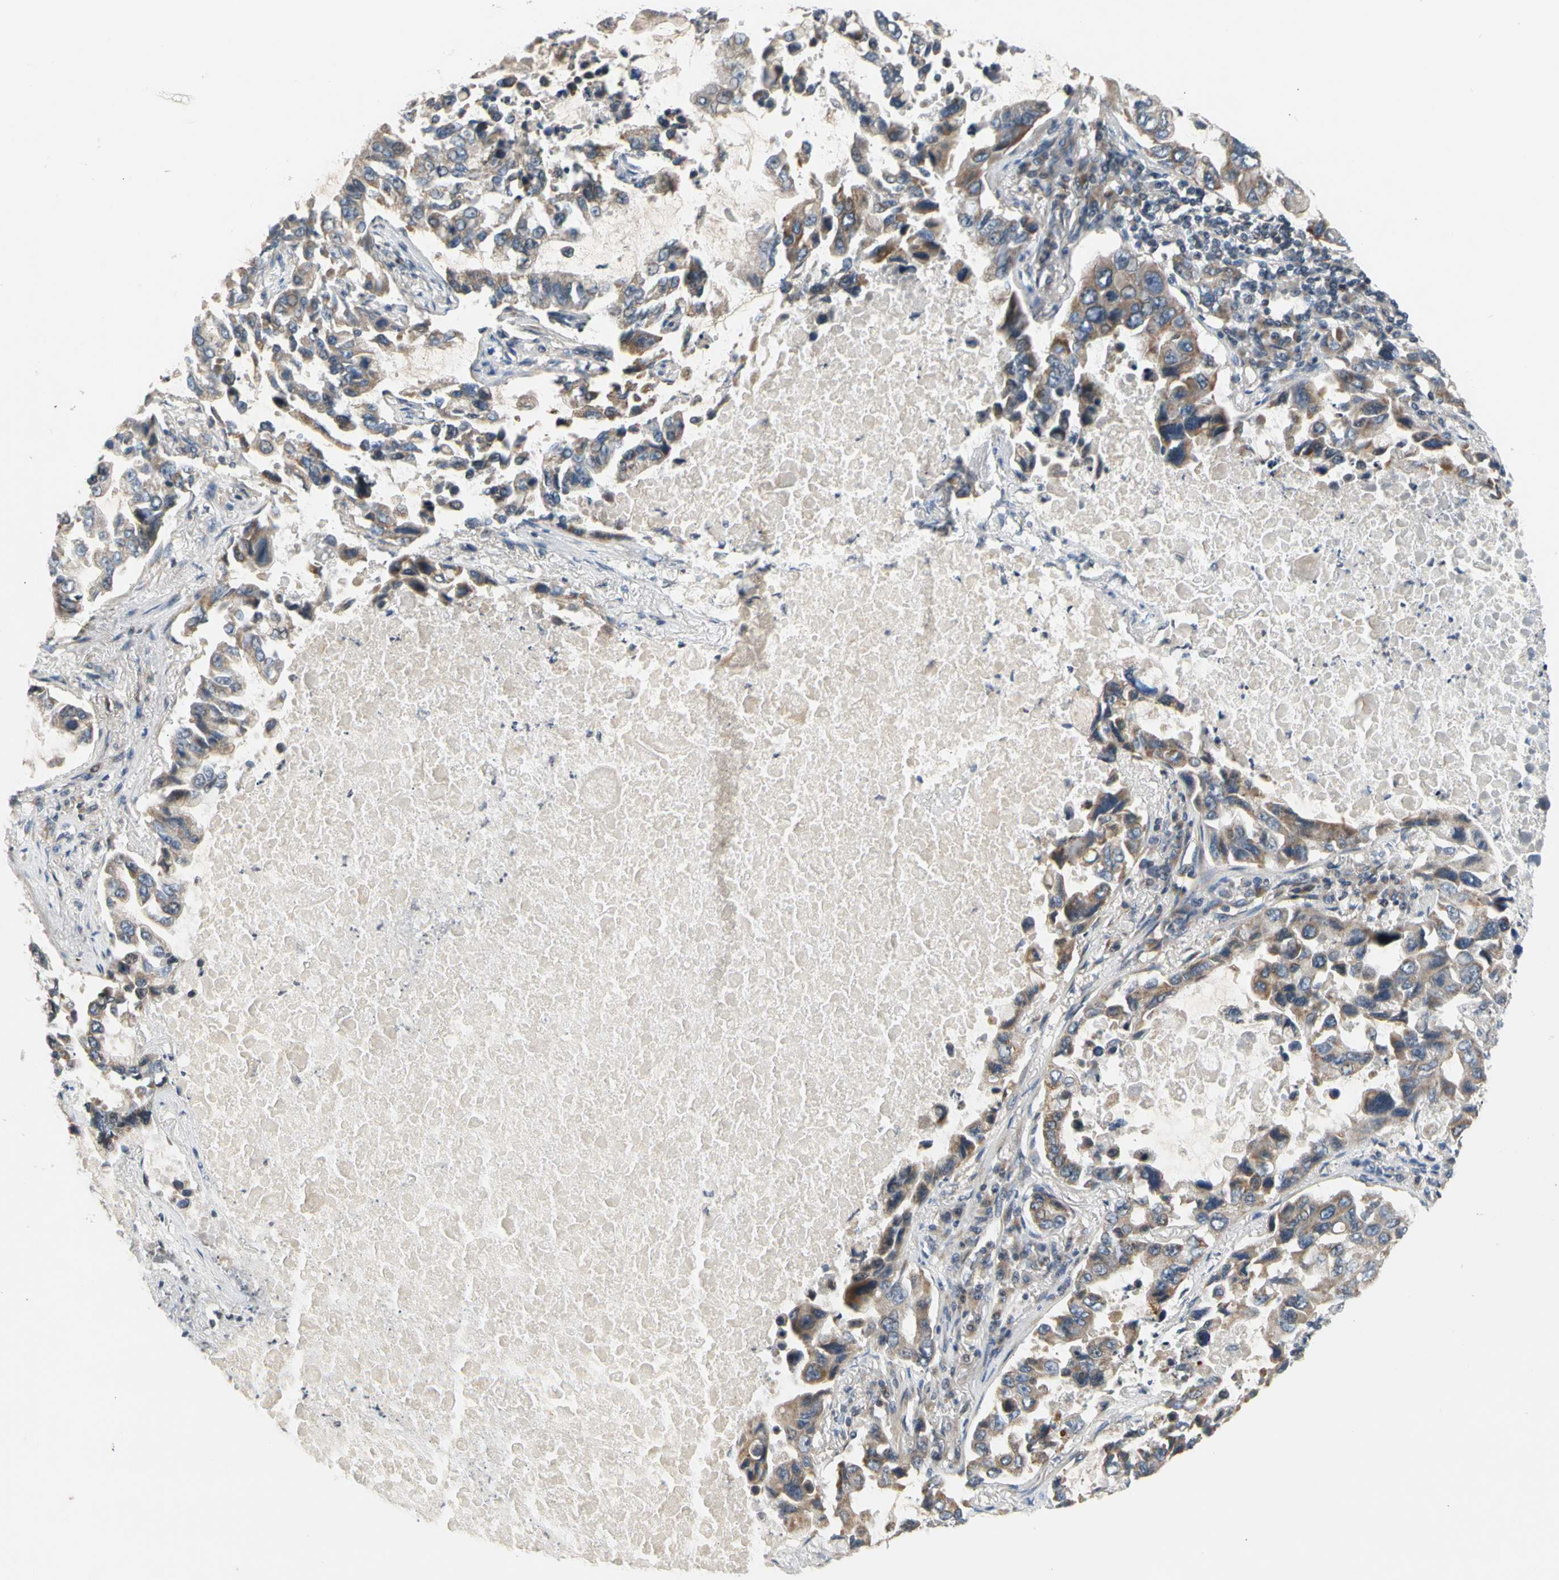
{"staining": {"intensity": "weak", "quantity": ">75%", "location": "cytoplasmic/membranous"}, "tissue": "lung cancer", "cell_type": "Tumor cells", "image_type": "cancer", "snomed": [{"axis": "morphology", "description": "Adenocarcinoma, NOS"}, {"axis": "topography", "description": "Lung"}], "caption": "Brown immunohistochemical staining in lung cancer shows weak cytoplasmic/membranous positivity in about >75% of tumor cells.", "gene": "SOX30", "patient": {"sex": "male", "age": 64}}